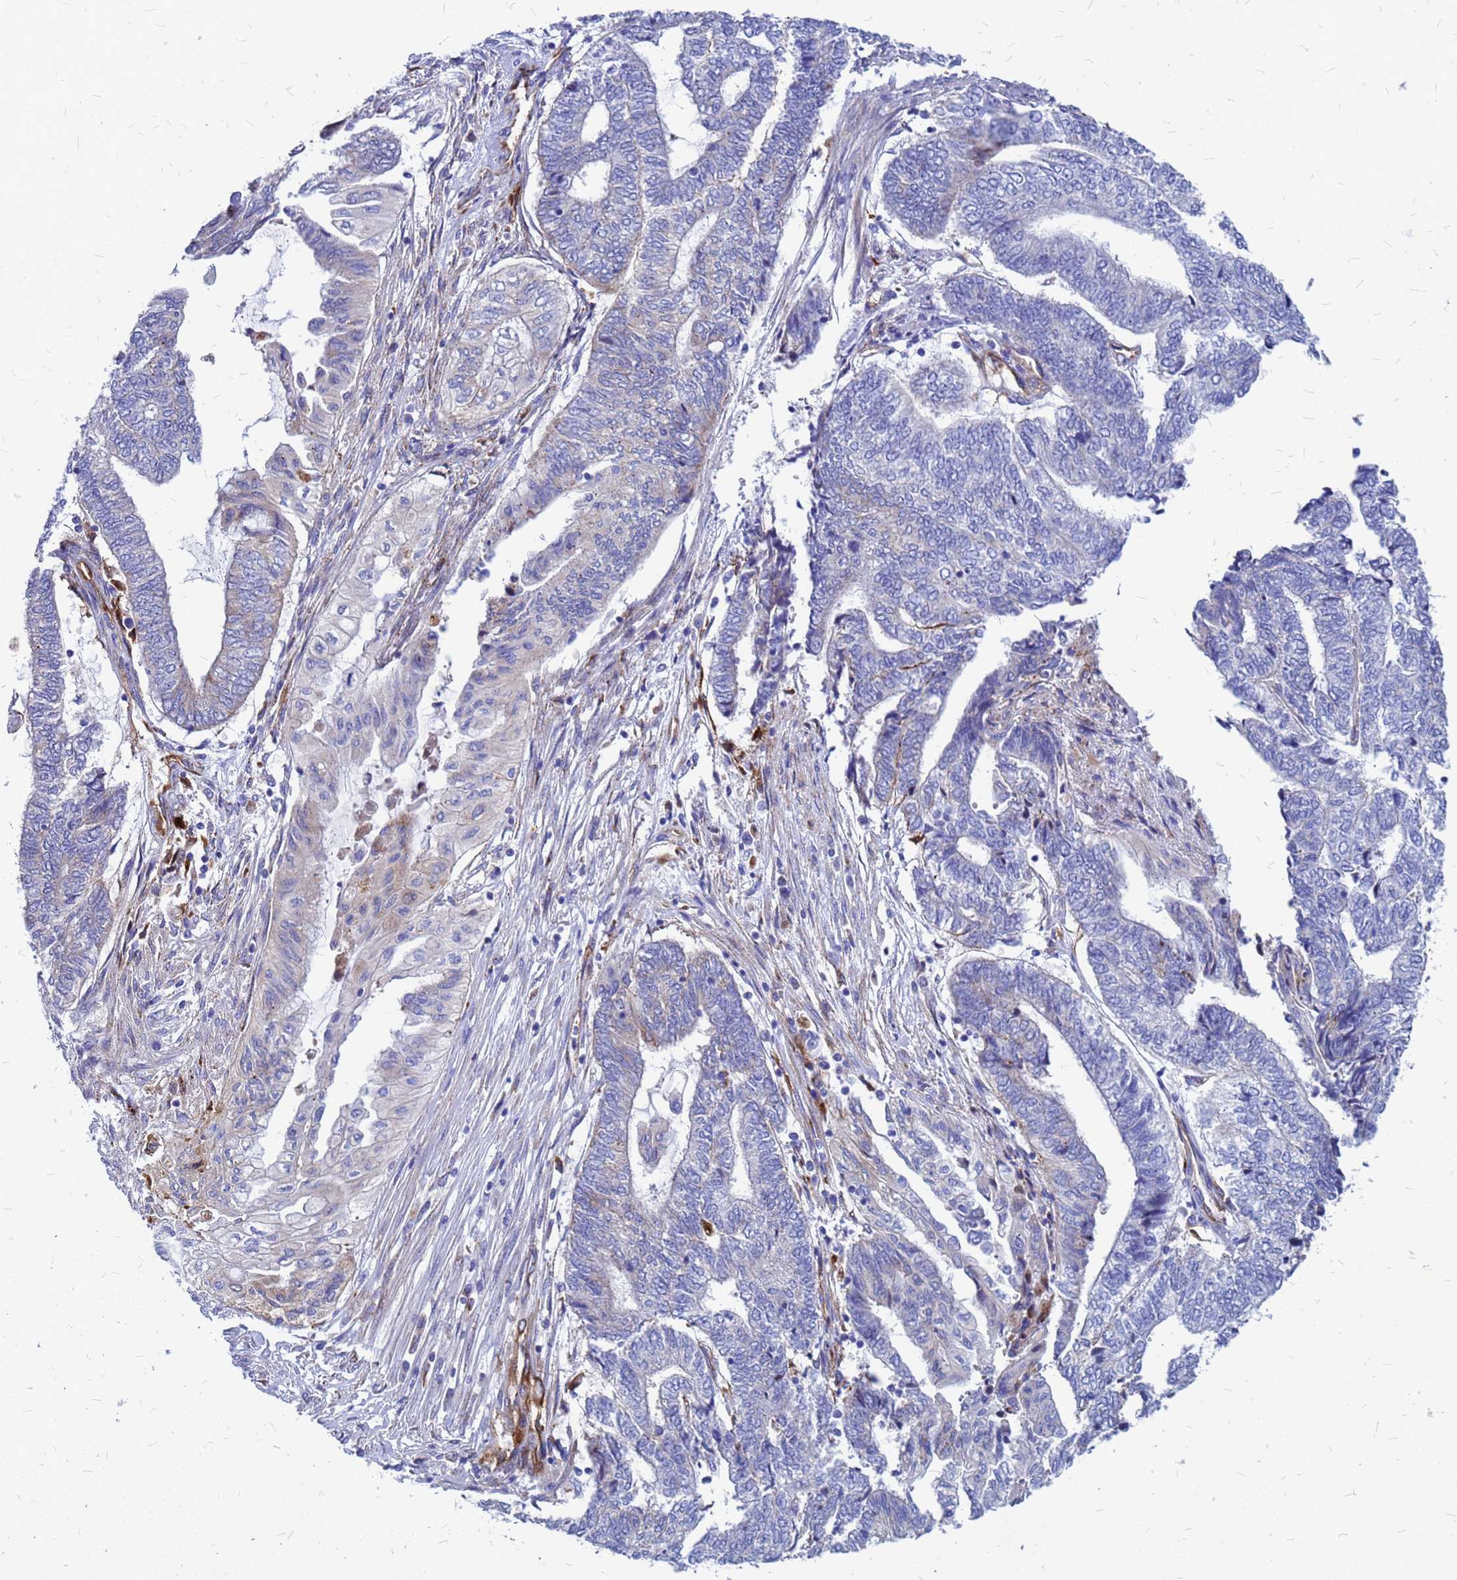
{"staining": {"intensity": "weak", "quantity": "<25%", "location": "cytoplasmic/membranous"}, "tissue": "endometrial cancer", "cell_type": "Tumor cells", "image_type": "cancer", "snomed": [{"axis": "morphology", "description": "Adenocarcinoma, NOS"}, {"axis": "topography", "description": "Uterus"}, {"axis": "topography", "description": "Endometrium"}], "caption": "Image shows no significant protein staining in tumor cells of endometrial cancer. Nuclei are stained in blue.", "gene": "NOSTRIN", "patient": {"sex": "female", "age": 70}}